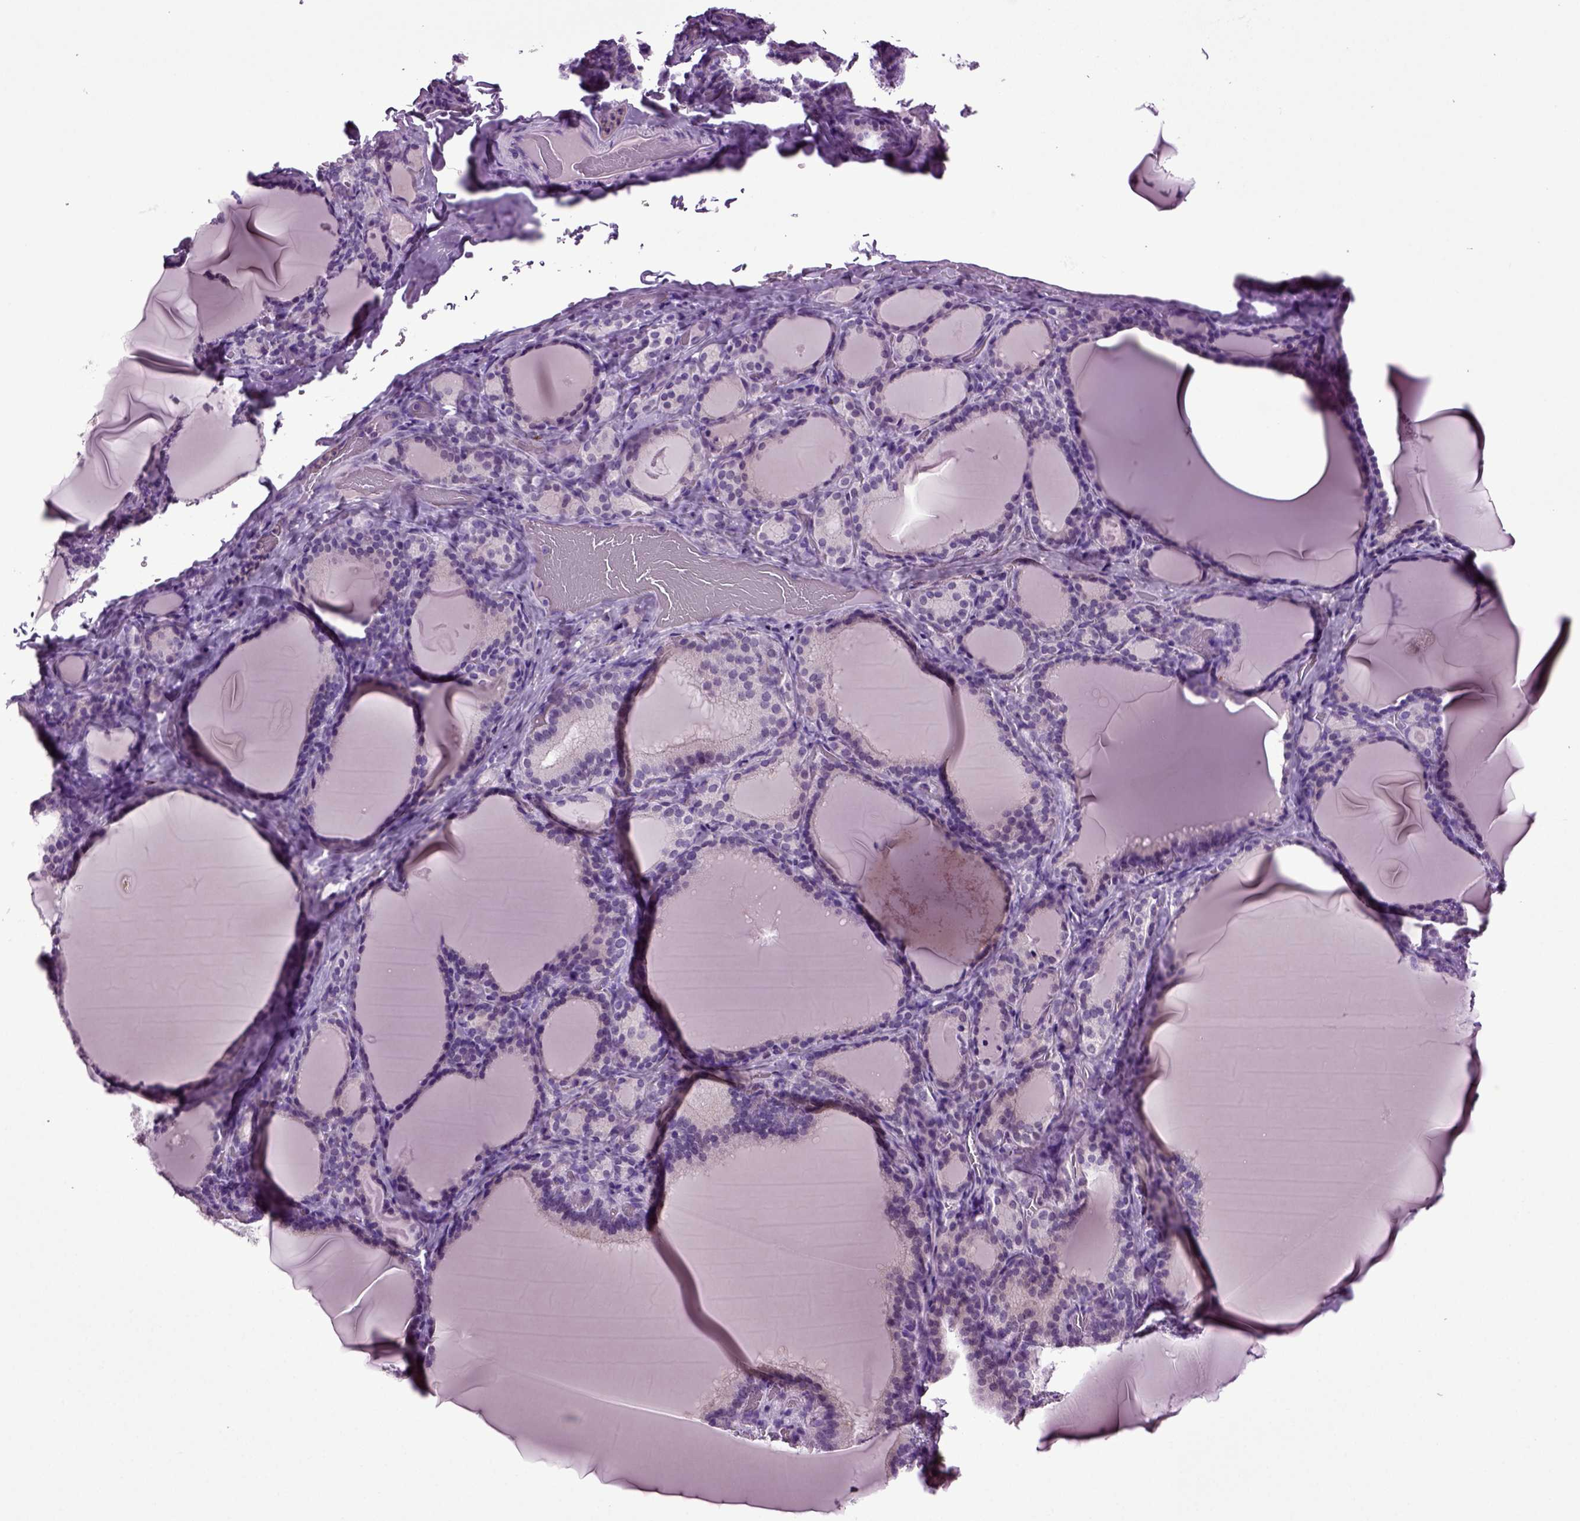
{"staining": {"intensity": "negative", "quantity": "none", "location": "none"}, "tissue": "thyroid gland", "cell_type": "Glandular cells", "image_type": "normal", "snomed": [{"axis": "morphology", "description": "Normal tissue, NOS"}, {"axis": "morphology", "description": "Hyperplasia, NOS"}, {"axis": "topography", "description": "Thyroid gland"}], "caption": "IHC photomicrograph of normal thyroid gland stained for a protein (brown), which exhibits no staining in glandular cells.", "gene": "FGF11", "patient": {"sex": "female", "age": 27}}